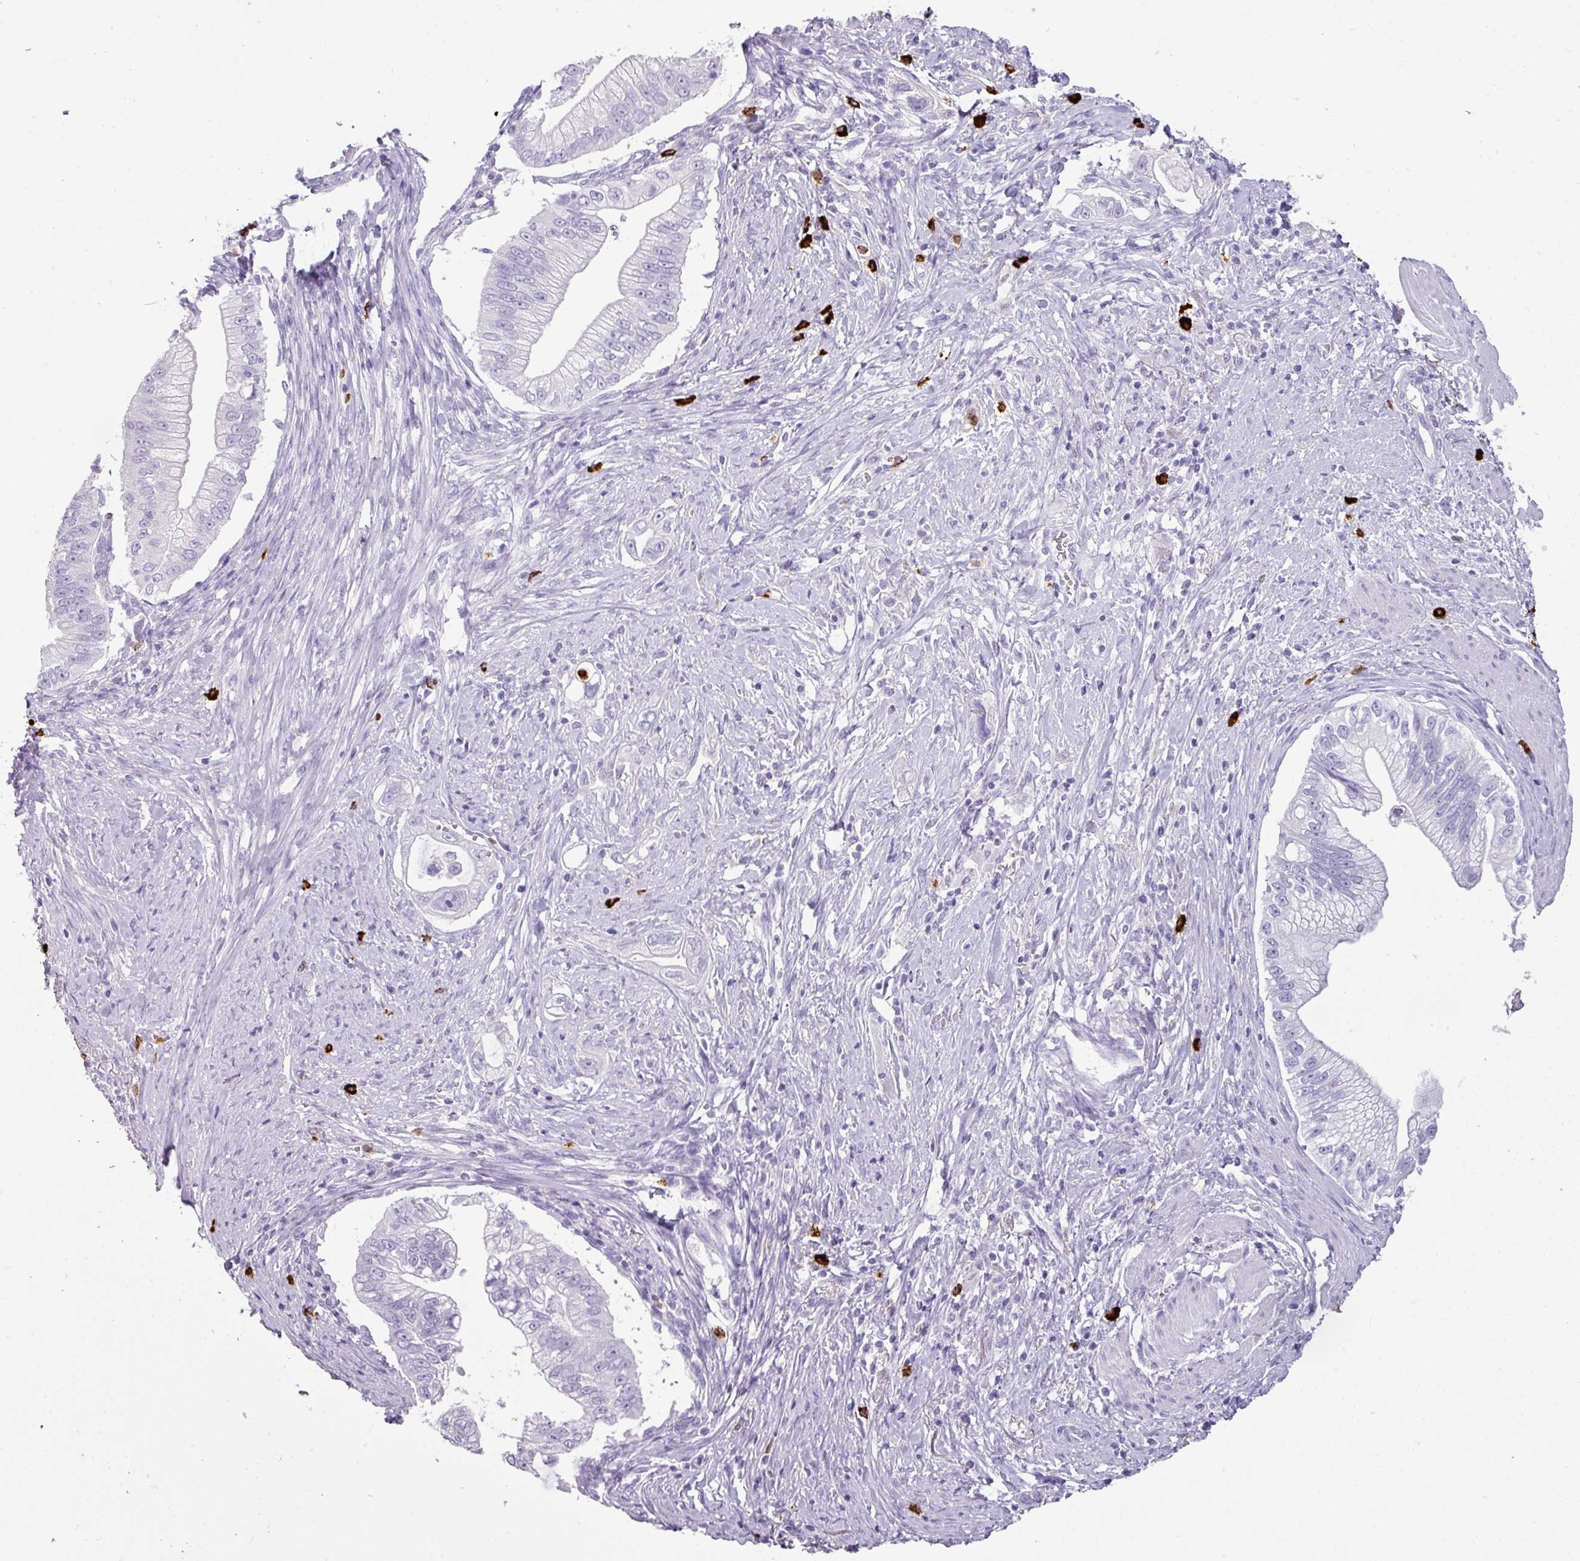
{"staining": {"intensity": "negative", "quantity": "none", "location": "none"}, "tissue": "pancreatic cancer", "cell_type": "Tumor cells", "image_type": "cancer", "snomed": [{"axis": "morphology", "description": "Adenocarcinoma, NOS"}, {"axis": "topography", "description": "Pancreas"}], "caption": "This image is of pancreatic cancer stained with immunohistochemistry (IHC) to label a protein in brown with the nuclei are counter-stained blue. There is no positivity in tumor cells. (Brightfield microscopy of DAB immunohistochemistry at high magnification).", "gene": "CTSG", "patient": {"sex": "male", "age": 70}}